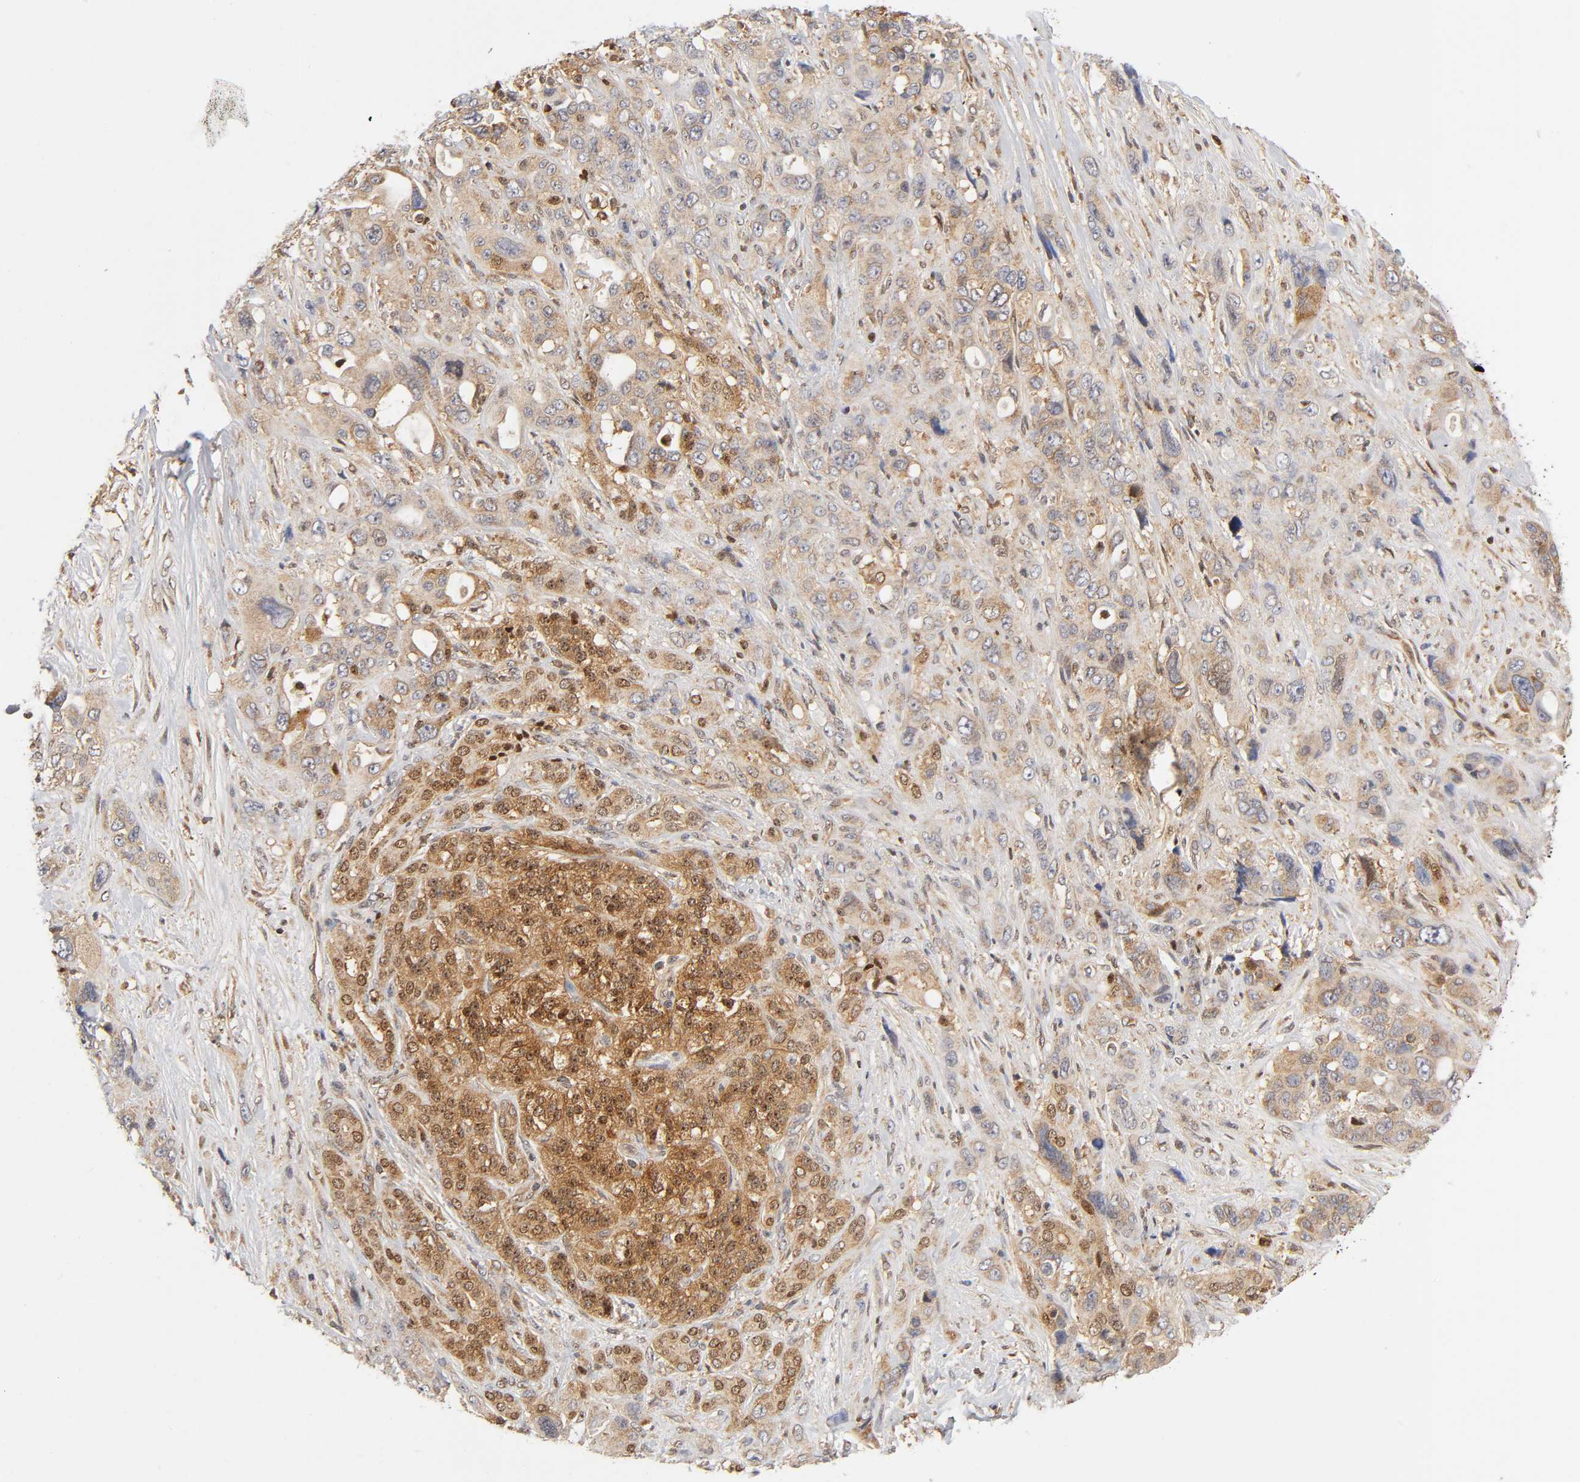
{"staining": {"intensity": "moderate", "quantity": "25%-75%", "location": "cytoplasmic/membranous,nuclear"}, "tissue": "pancreatic cancer", "cell_type": "Tumor cells", "image_type": "cancer", "snomed": [{"axis": "morphology", "description": "Adenocarcinoma, NOS"}, {"axis": "topography", "description": "Pancreas"}], "caption": "This image shows pancreatic cancer (adenocarcinoma) stained with immunohistochemistry to label a protein in brown. The cytoplasmic/membranous and nuclear of tumor cells show moderate positivity for the protein. Nuclei are counter-stained blue.", "gene": "PAFAH1B1", "patient": {"sex": "male", "age": 46}}